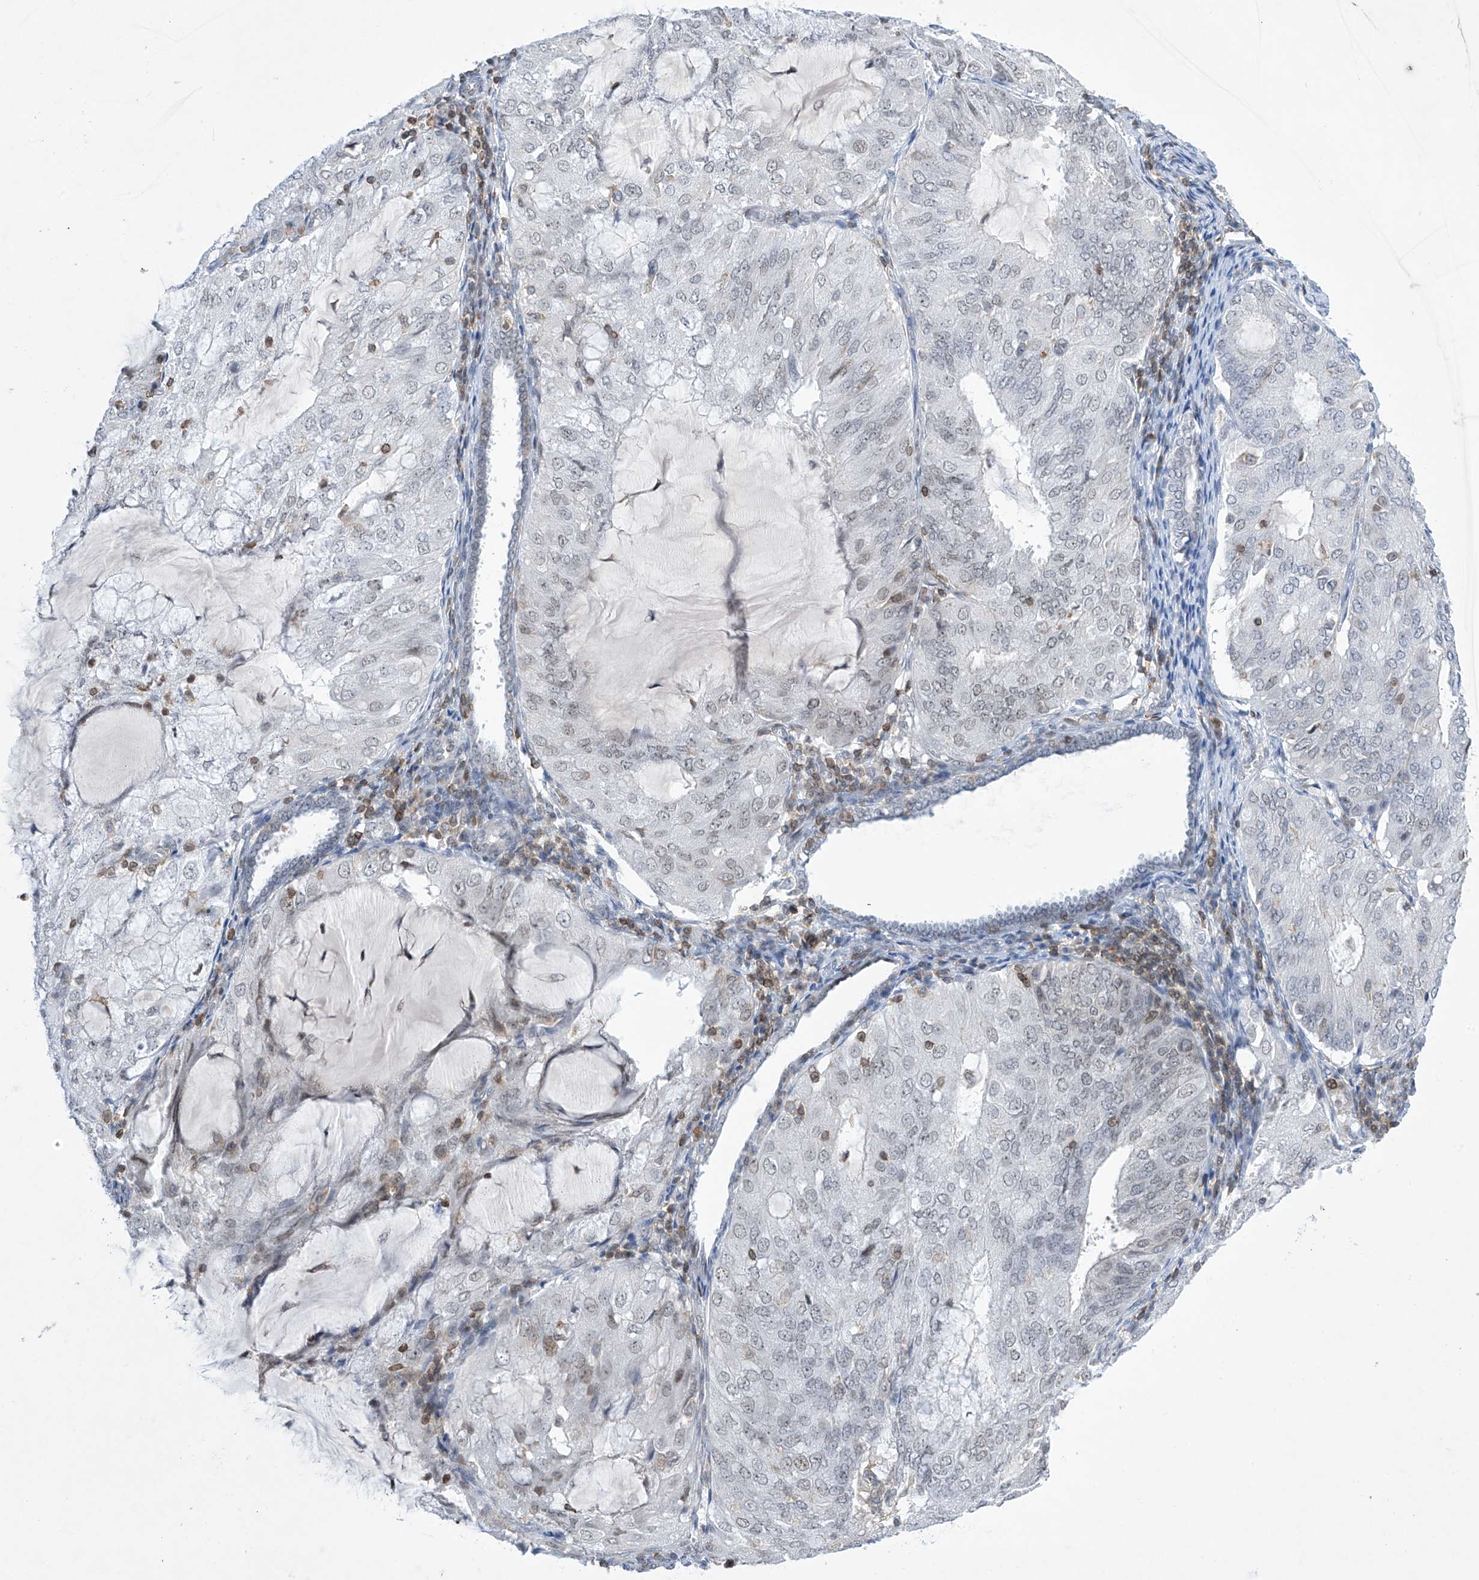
{"staining": {"intensity": "weak", "quantity": "<25%", "location": "nuclear"}, "tissue": "endometrial cancer", "cell_type": "Tumor cells", "image_type": "cancer", "snomed": [{"axis": "morphology", "description": "Adenocarcinoma, NOS"}, {"axis": "topography", "description": "Endometrium"}], "caption": "DAB immunohistochemical staining of human adenocarcinoma (endometrial) displays no significant expression in tumor cells. (DAB immunohistochemistry visualized using brightfield microscopy, high magnification).", "gene": "MSL3", "patient": {"sex": "female", "age": 81}}